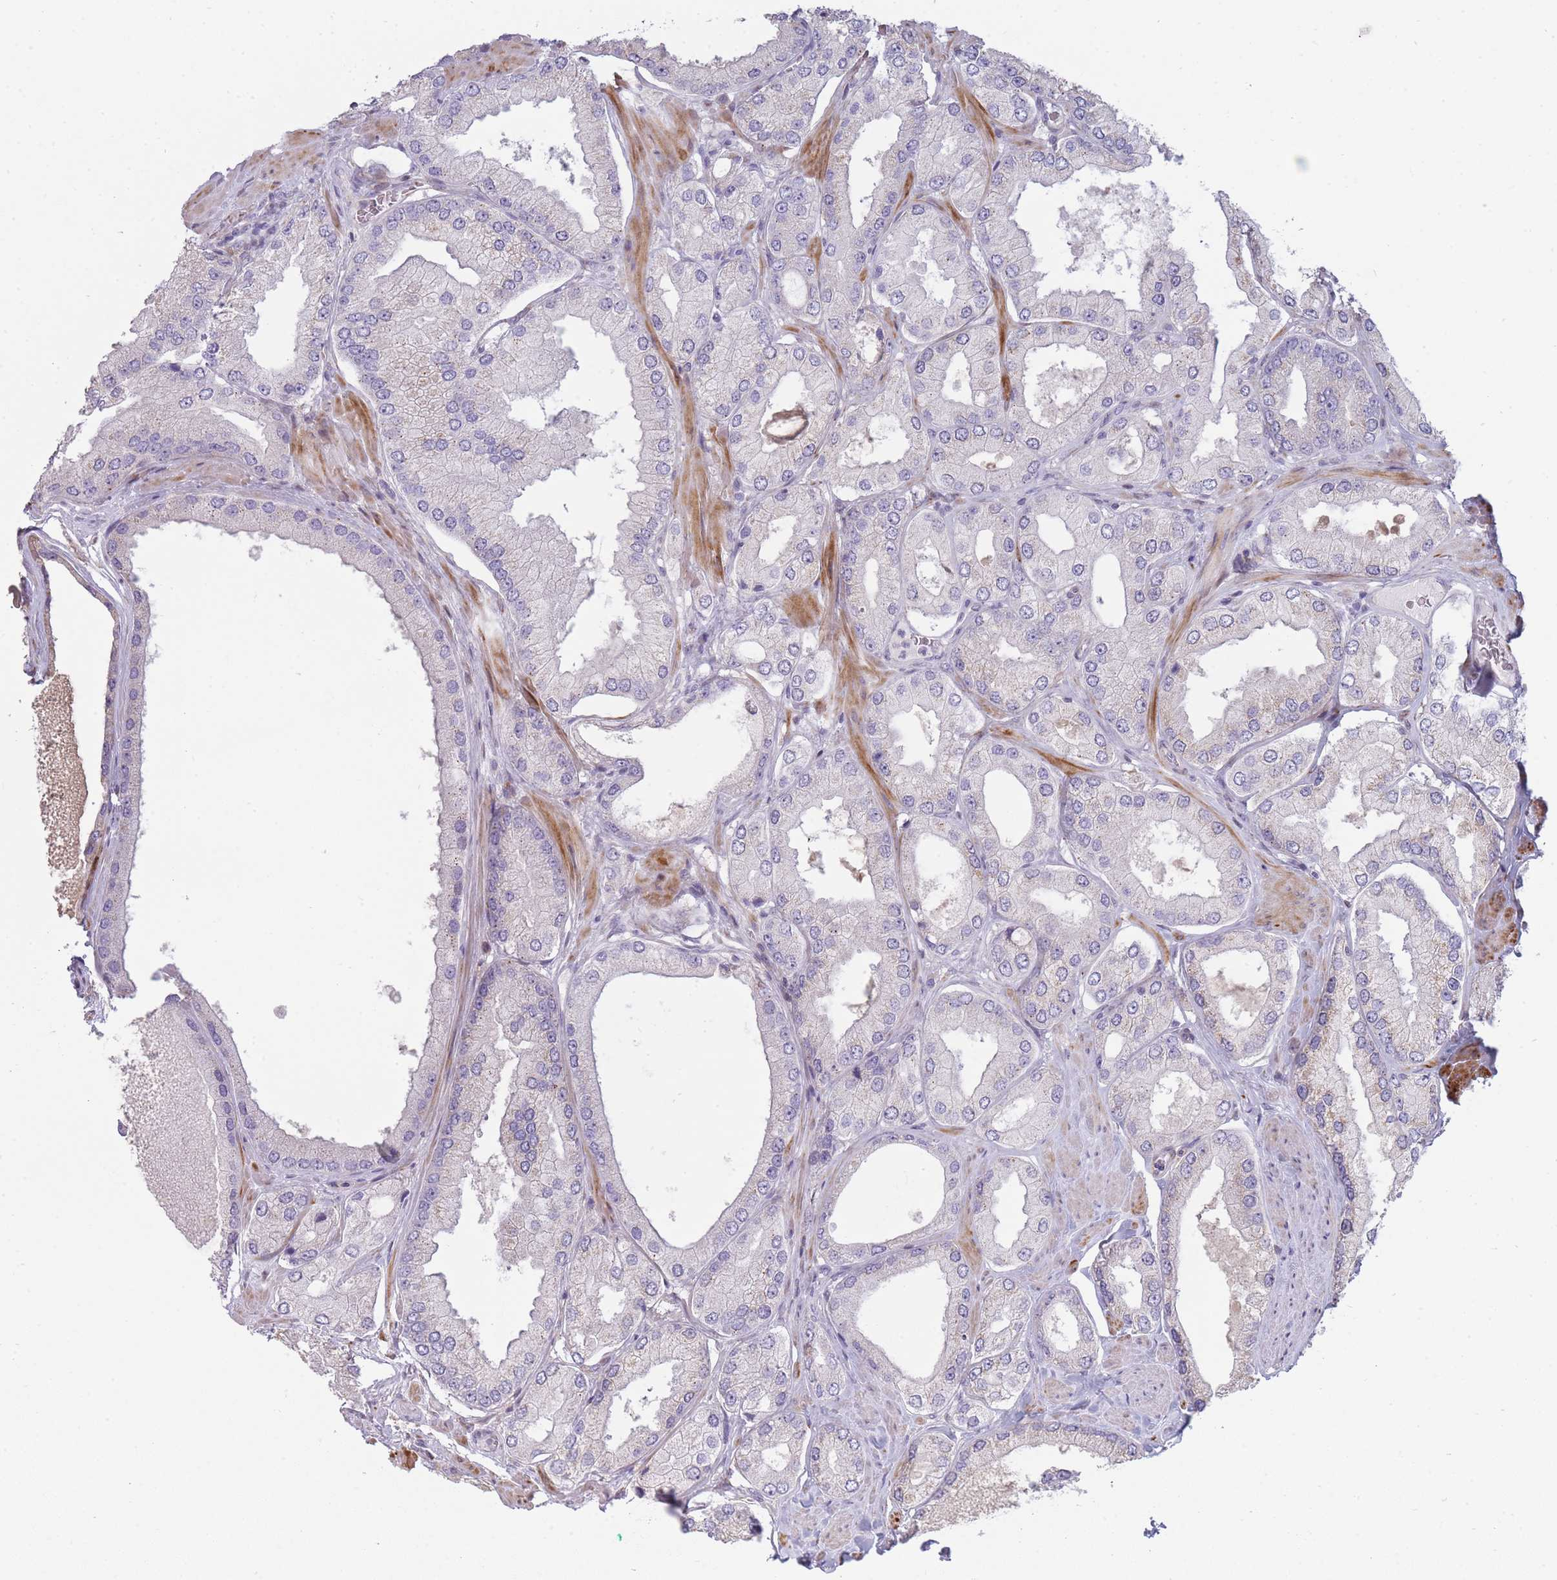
{"staining": {"intensity": "negative", "quantity": "none", "location": "none"}, "tissue": "prostate cancer", "cell_type": "Tumor cells", "image_type": "cancer", "snomed": [{"axis": "morphology", "description": "Adenocarcinoma, Low grade"}, {"axis": "topography", "description": "Prostate"}], "caption": "Immunohistochemistry image of prostate cancer (adenocarcinoma (low-grade)) stained for a protein (brown), which shows no expression in tumor cells.", "gene": "PPP3R2", "patient": {"sex": "male", "age": 42}}